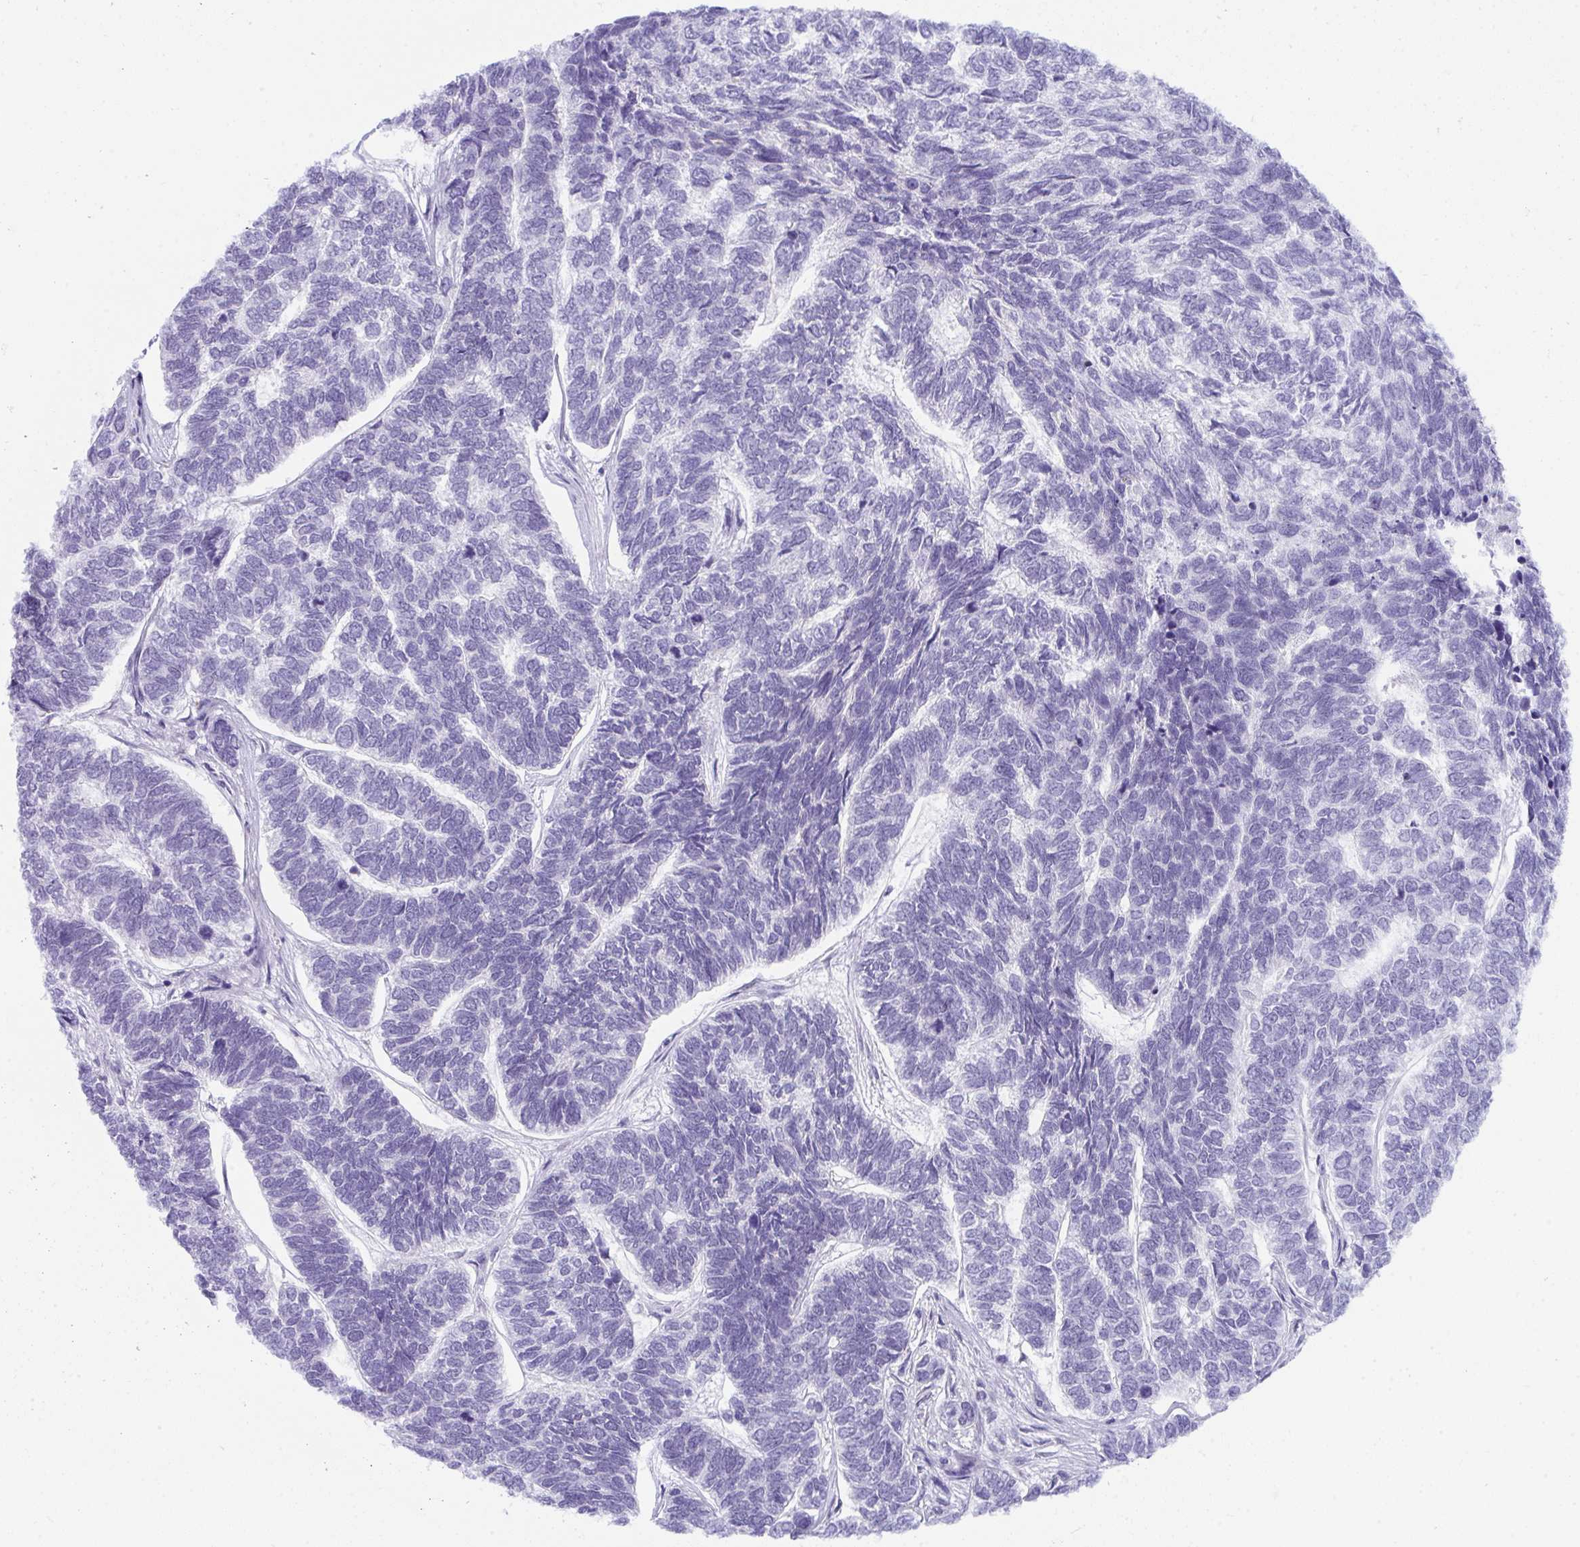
{"staining": {"intensity": "negative", "quantity": "none", "location": "none"}, "tissue": "skin cancer", "cell_type": "Tumor cells", "image_type": "cancer", "snomed": [{"axis": "morphology", "description": "Basal cell carcinoma"}, {"axis": "topography", "description": "Skin"}], "caption": "Skin cancer (basal cell carcinoma) was stained to show a protein in brown. There is no significant staining in tumor cells.", "gene": "CDK13", "patient": {"sex": "female", "age": 65}}